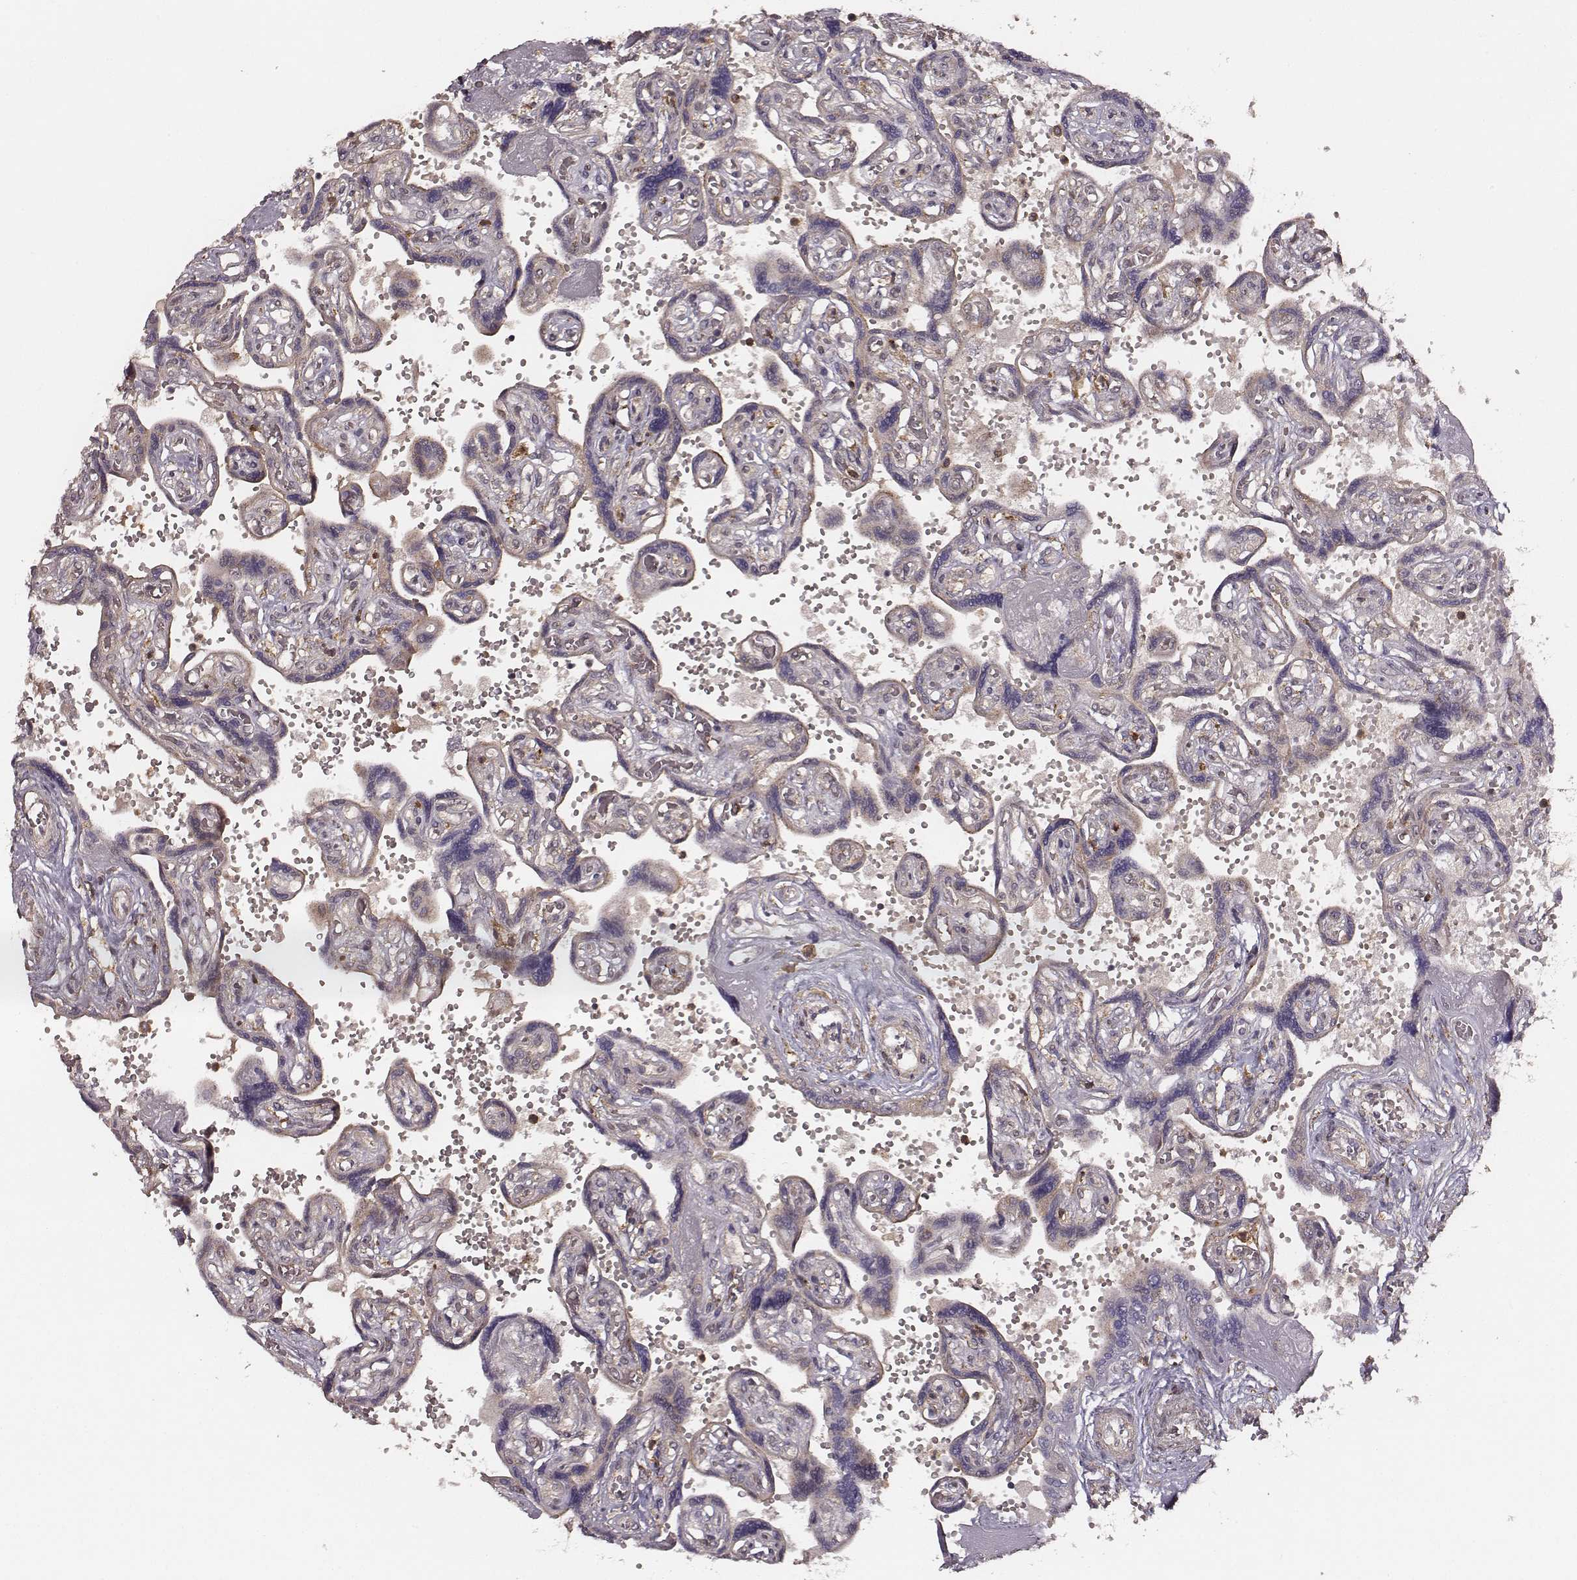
{"staining": {"intensity": "weak", "quantity": ">75%", "location": "cytoplasmic/membranous"}, "tissue": "placenta", "cell_type": "Decidual cells", "image_type": "normal", "snomed": [{"axis": "morphology", "description": "Normal tissue, NOS"}, {"axis": "topography", "description": "Placenta"}], "caption": "Brown immunohistochemical staining in unremarkable human placenta demonstrates weak cytoplasmic/membranous positivity in approximately >75% of decidual cells. The staining was performed using DAB (3,3'-diaminobenzidine), with brown indicating positive protein expression. Nuclei are stained blue with hematoxylin.", "gene": "VPS26A", "patient": {"sex": "female", "age": 32}}